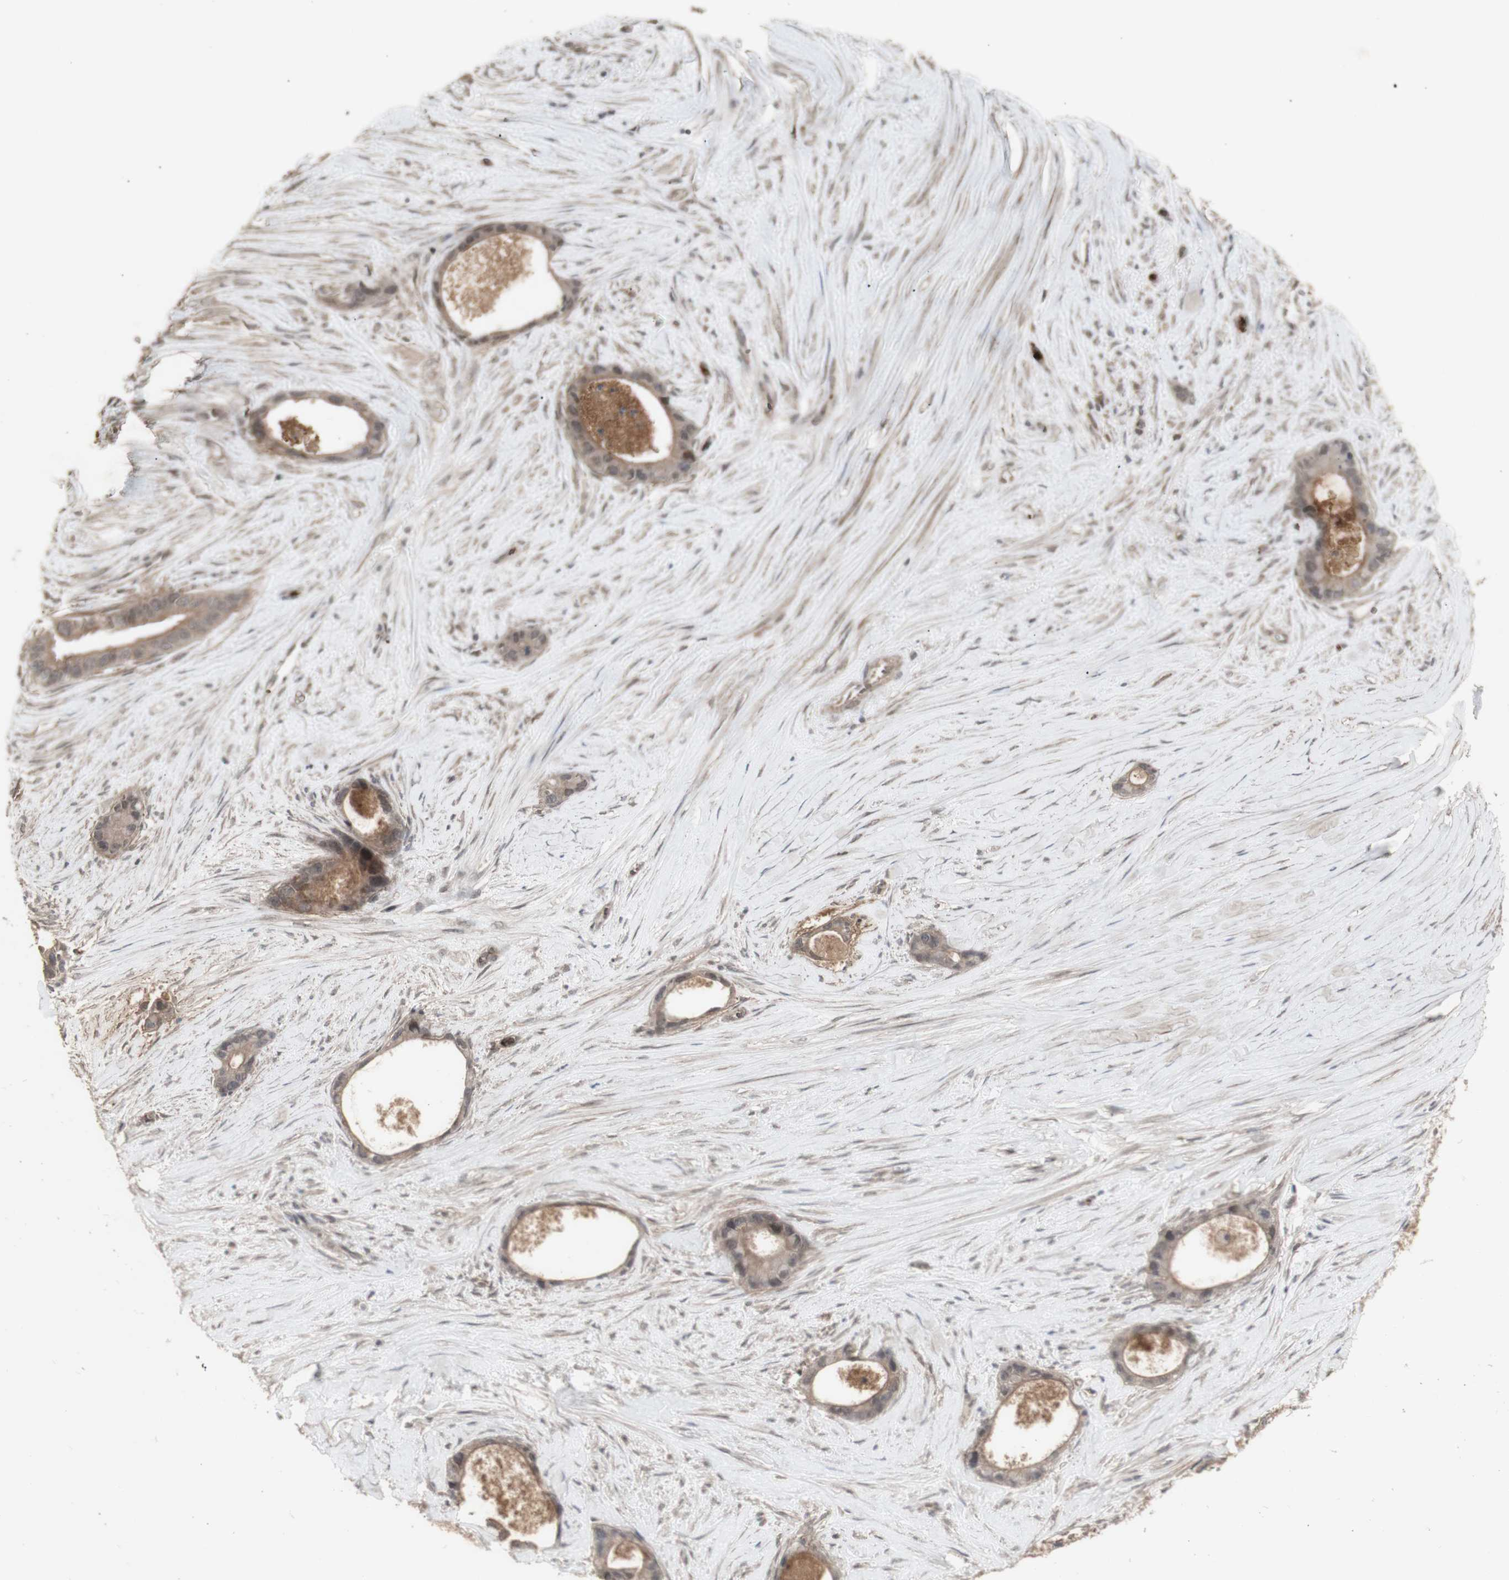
{"staining": {"intensity": "weak", "quantity": ">75%", "location": "cytoplasmic/membranous"}, "tissue": "liver cancer", "cell_type": "Tumor cells", "image_type": "cancer", "snomed": [{"axis": "morphology", "description": "Cholangiocarcinoma"}, {"axis": "topography", "description": "Liver"}], "caption": "Immunohistochemical staining of human liver cancer (cholangiocarcinoma) reveals weak cytoplasmic/membranous protein staining in approximately >75% of tumor cells.", "gene": "ALOX12", "patient": {"sex": "female", "age": 55}}